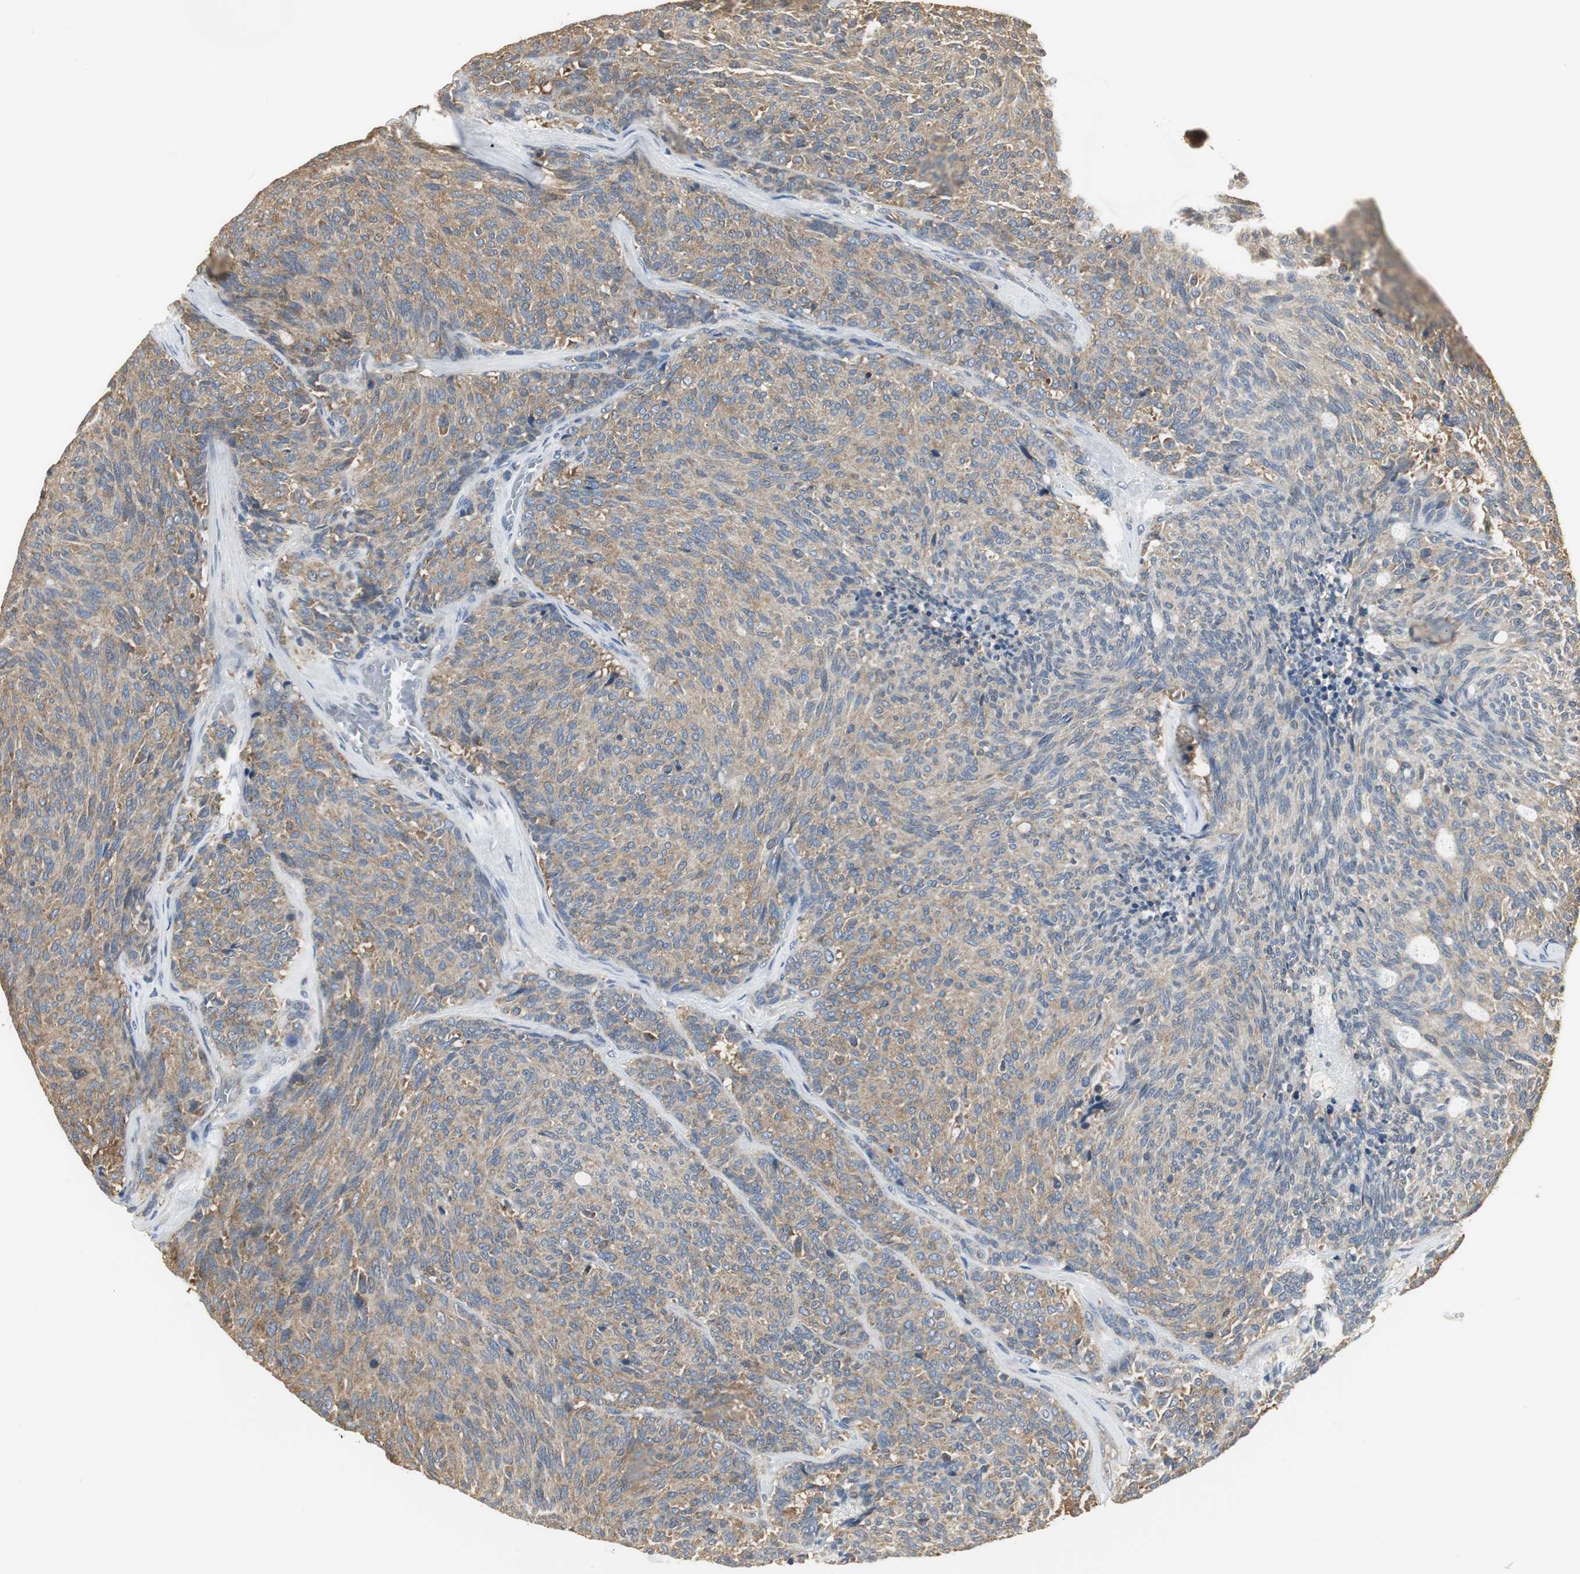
{"staining": {"intensity": "weak", "quantity": ">75%", "location": "cytoplasmic/membranous"}, "tissue": "carcinoid", "cell_type": "Tumor cells", "image_type": "cancer", "snomed": [{"axis": "morphology", "description": "Carcinoid, malignant, NOS"}, {"axis": "topography", "description": "Pancreas"}], "caption": "Carcinoid was stained to show a protein in brown. There is low levels of weak cytoplasmic/membranous positivity in approximately >75% of tumor cells.", "gene": "CCT5", "patient": {"sex": "female", "age": 54}}